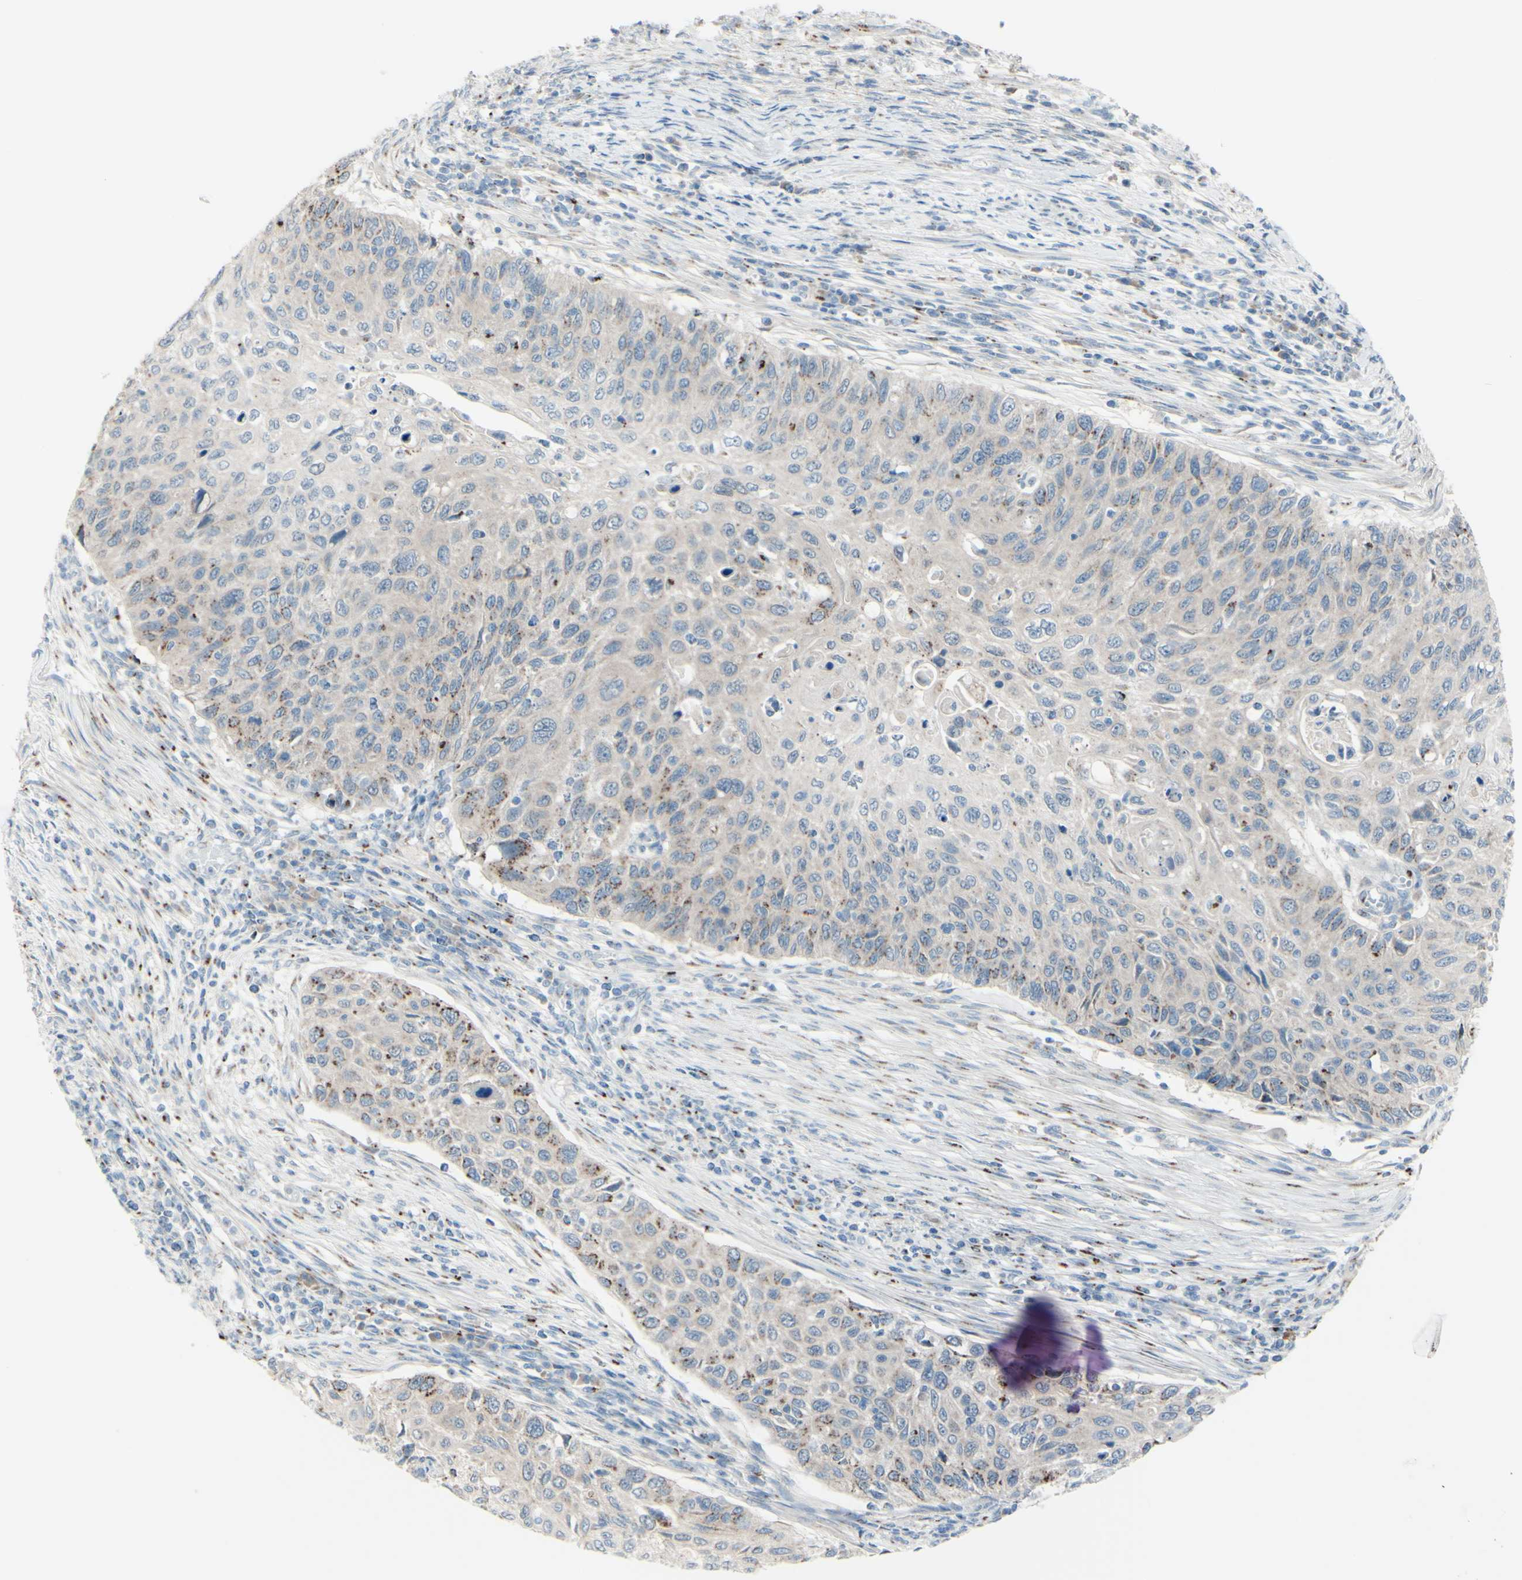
{"staining": {"intensity": "weak", "quantity": "25%-75%", "location": "cytoplasmic/membranous"}, "tissue": "cervical cancer", "cell_type": "Tumor cells", "image_type": "cancer", "snomed": [{"axis": "morphology", "description": "Squamous cell carcinoma, NOS"}, {"axis": "topography", "description": "Cervix"}], "caption": "Human cervical cancer (squamous cell carcinoma) stained with a protein marker shows weak staining in tumor cells.", "gene": "B4GALT1", "patient": {"sex": "female", "age": 70}}